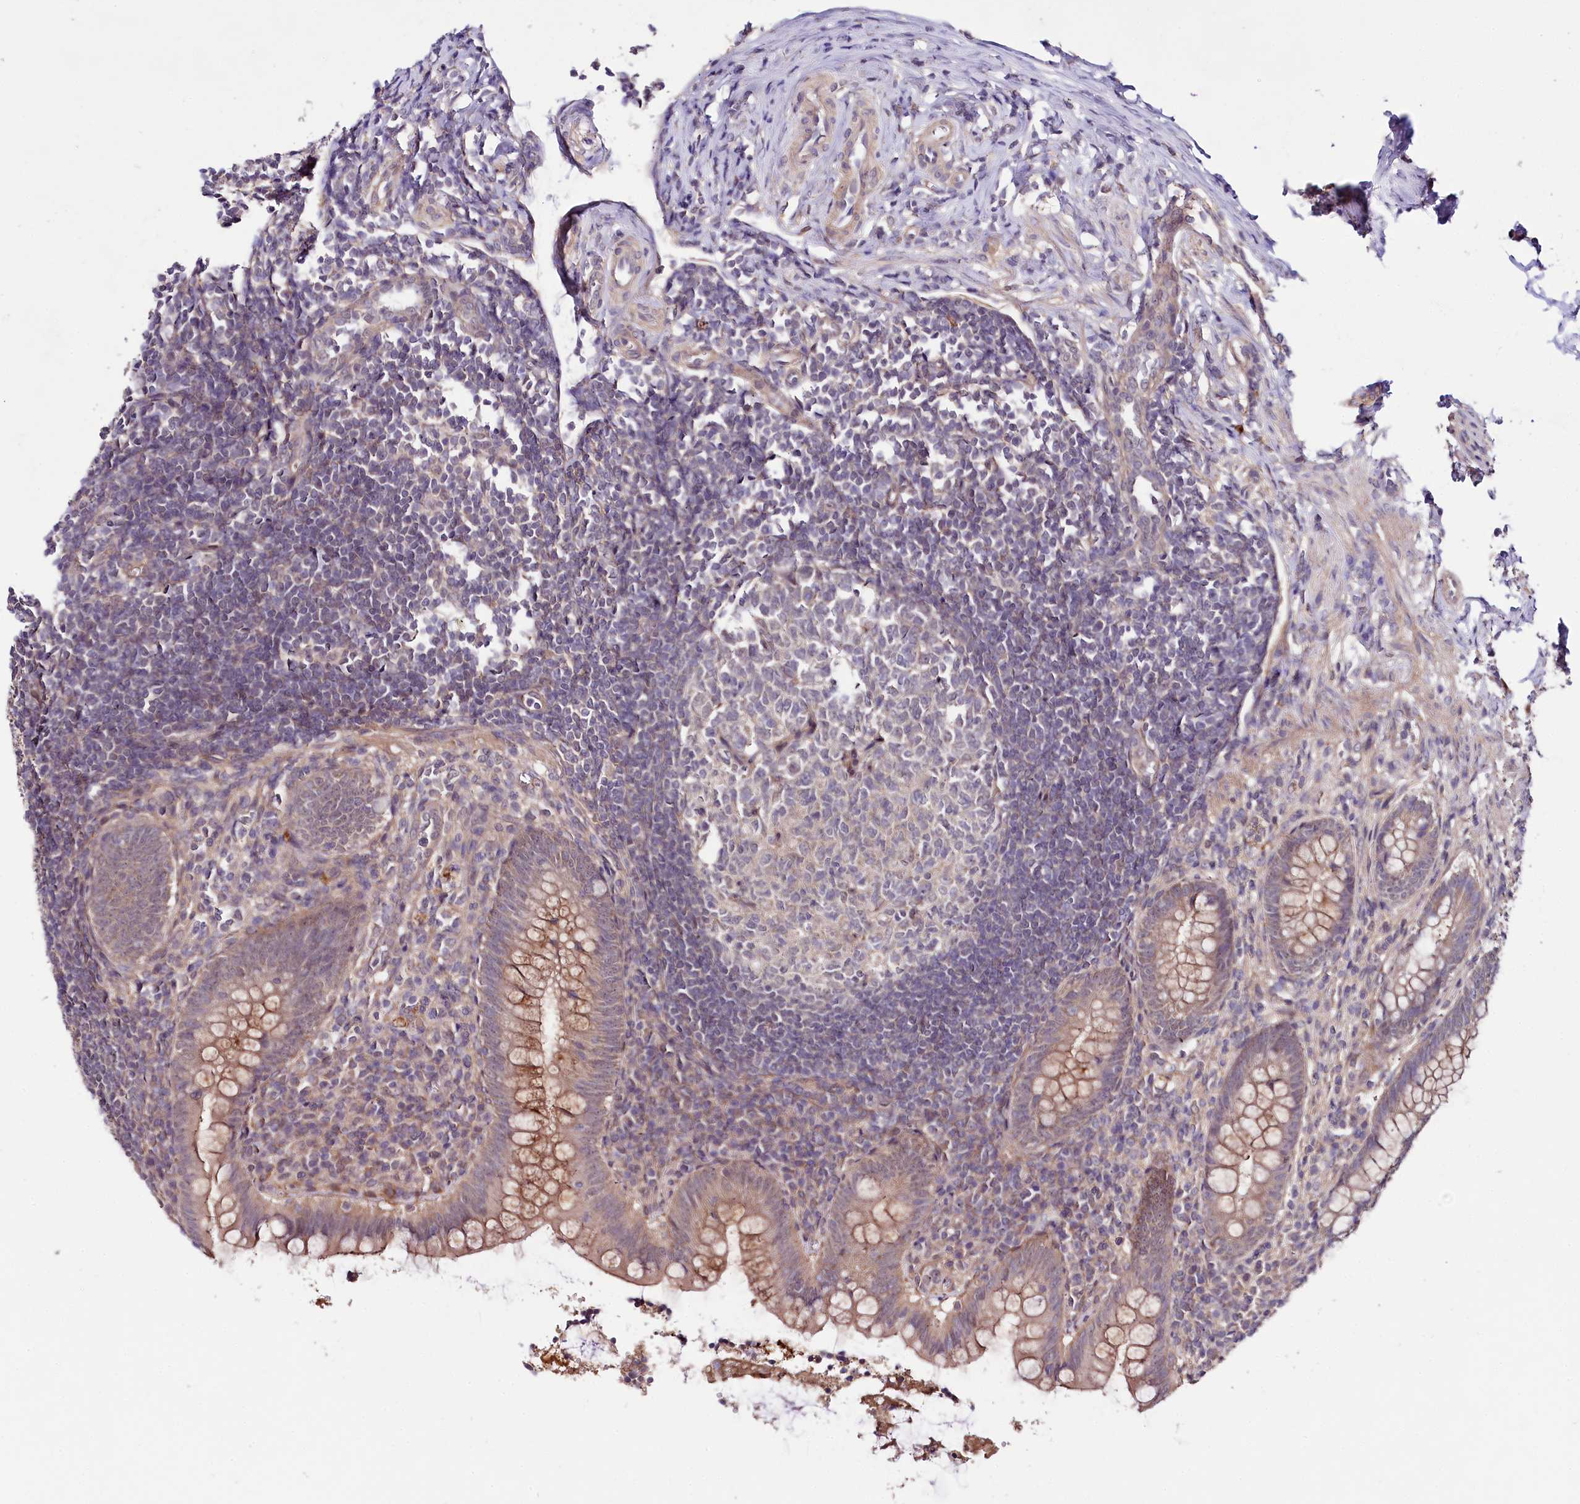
{"staining": {"intensity": "moderate", "quantity": "25%-75%", "location": "cytoplasmic/membranous"}, "tissue": "appendix", "cell_type": "Glandular cells", "image_type": "normal", "snomed": [{"axis": "morphology", "description": "Normal tissue, NOS"}, {"axis": "topography", "description": "Appendix"}], "caption": "Protein expression analysis of normal appendix demonstrates moderate cytoplasmic/membranous expression in approximately 25%-75% of glandular cells. (IHC, brightfield microscopy, high magnification).", "gene": "PHLDB1", "patient": {"sex": "female", "age": 33}}